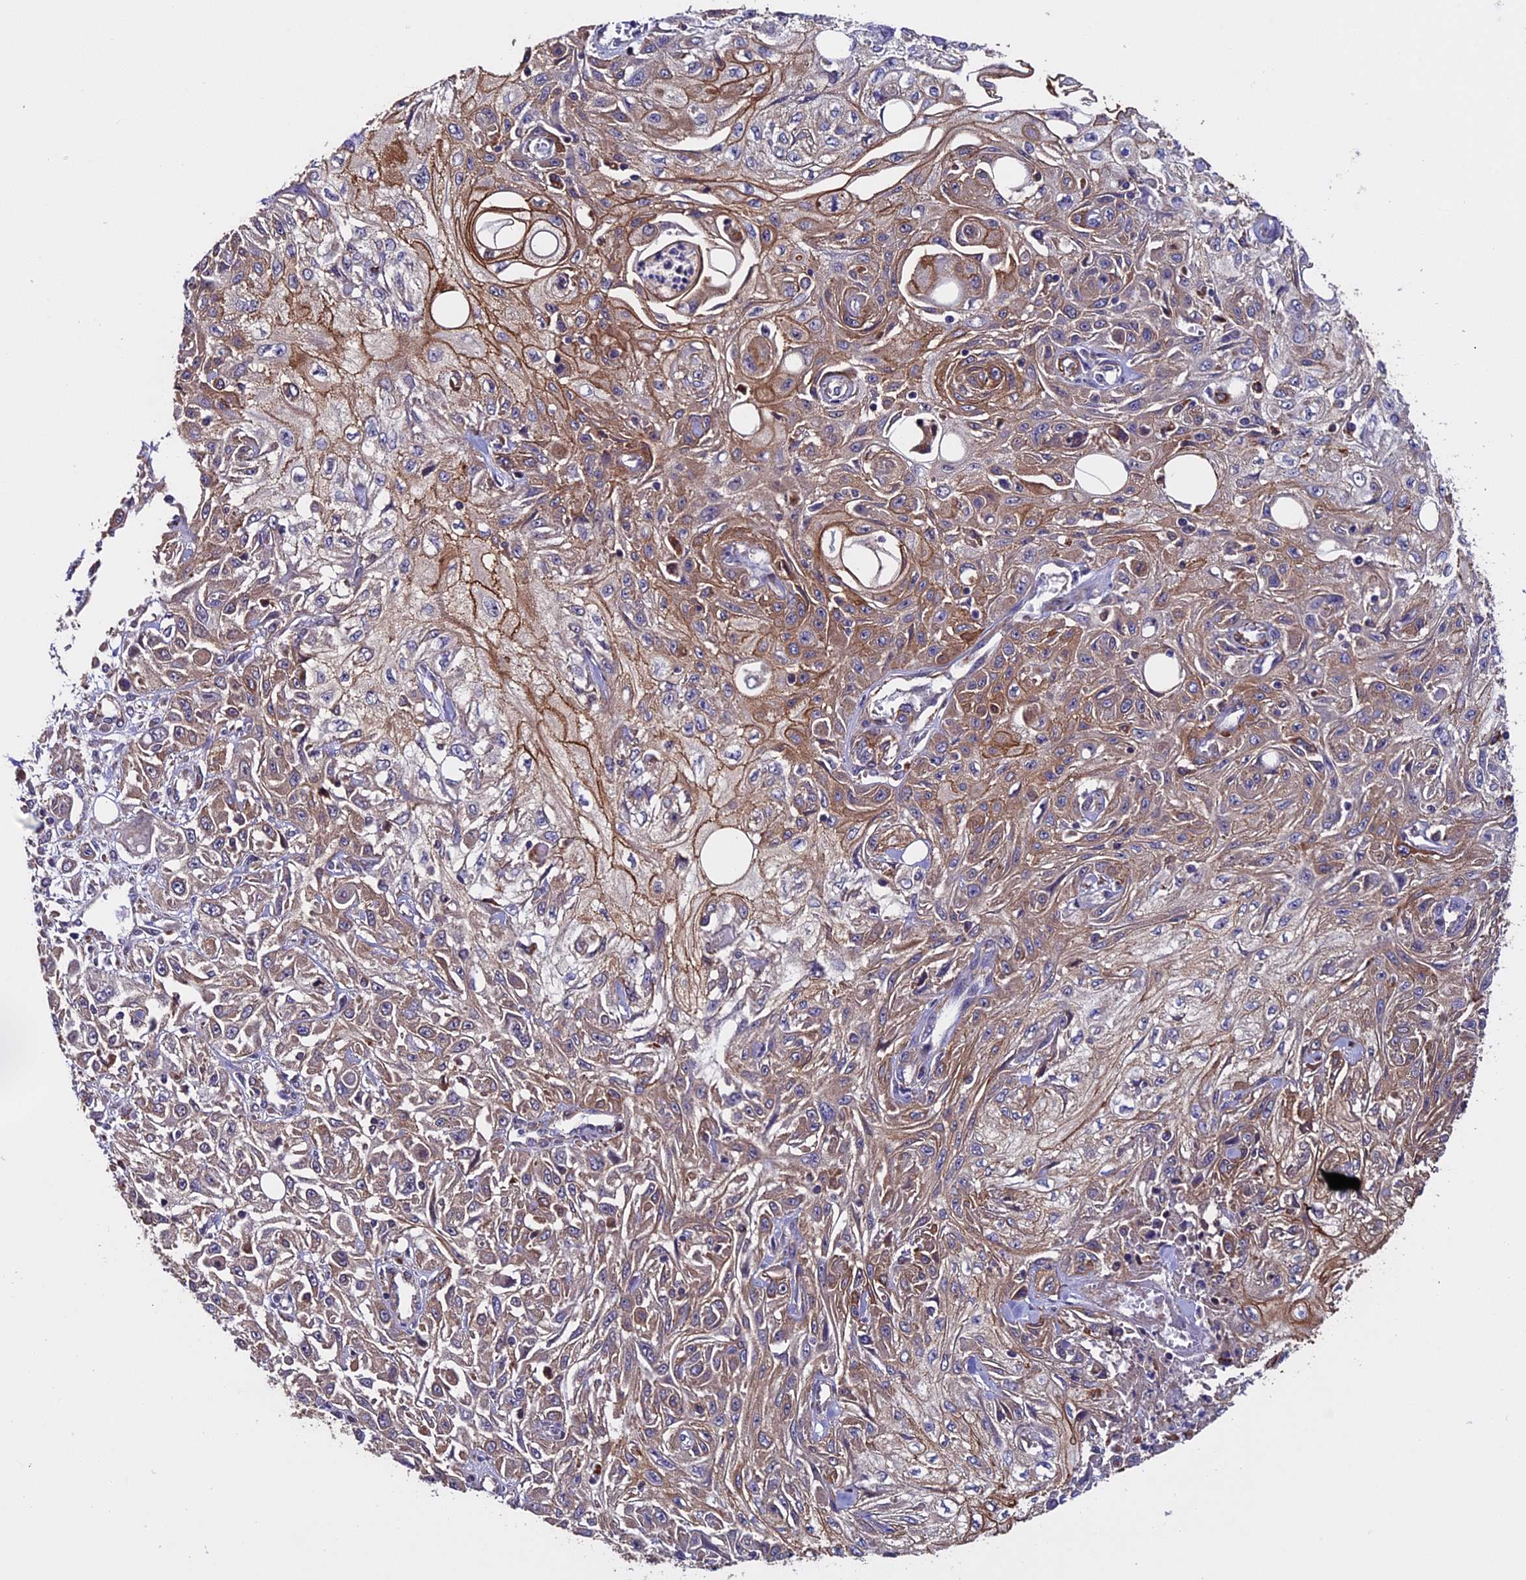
{"staining": {"intensity": "moderate", "quantity": "25%-75%", "location": "cytoplasmic/membranous"}, "tissue": "skin cancer", "cell_type": "Tumor cells", "image_type": "cancer", "snomed": [{"axis": "morphology", "description": "Squamous cell carcinoma, NOS"}, {"axis": "morphology", "description": "Squamous cell carcinoma, metastatic, NOS"}, {"axis": "topography", "description": "Skin"}, {"axis": "topography", "description": "Lymph node"}], "caption": "Moderate cytoplasmic/membranous staining is present in approximately 25%-75% of tumor cells in skin cancer.", "gene": "SLC9A5", "patient": {"sex": "male", "age": 75}}